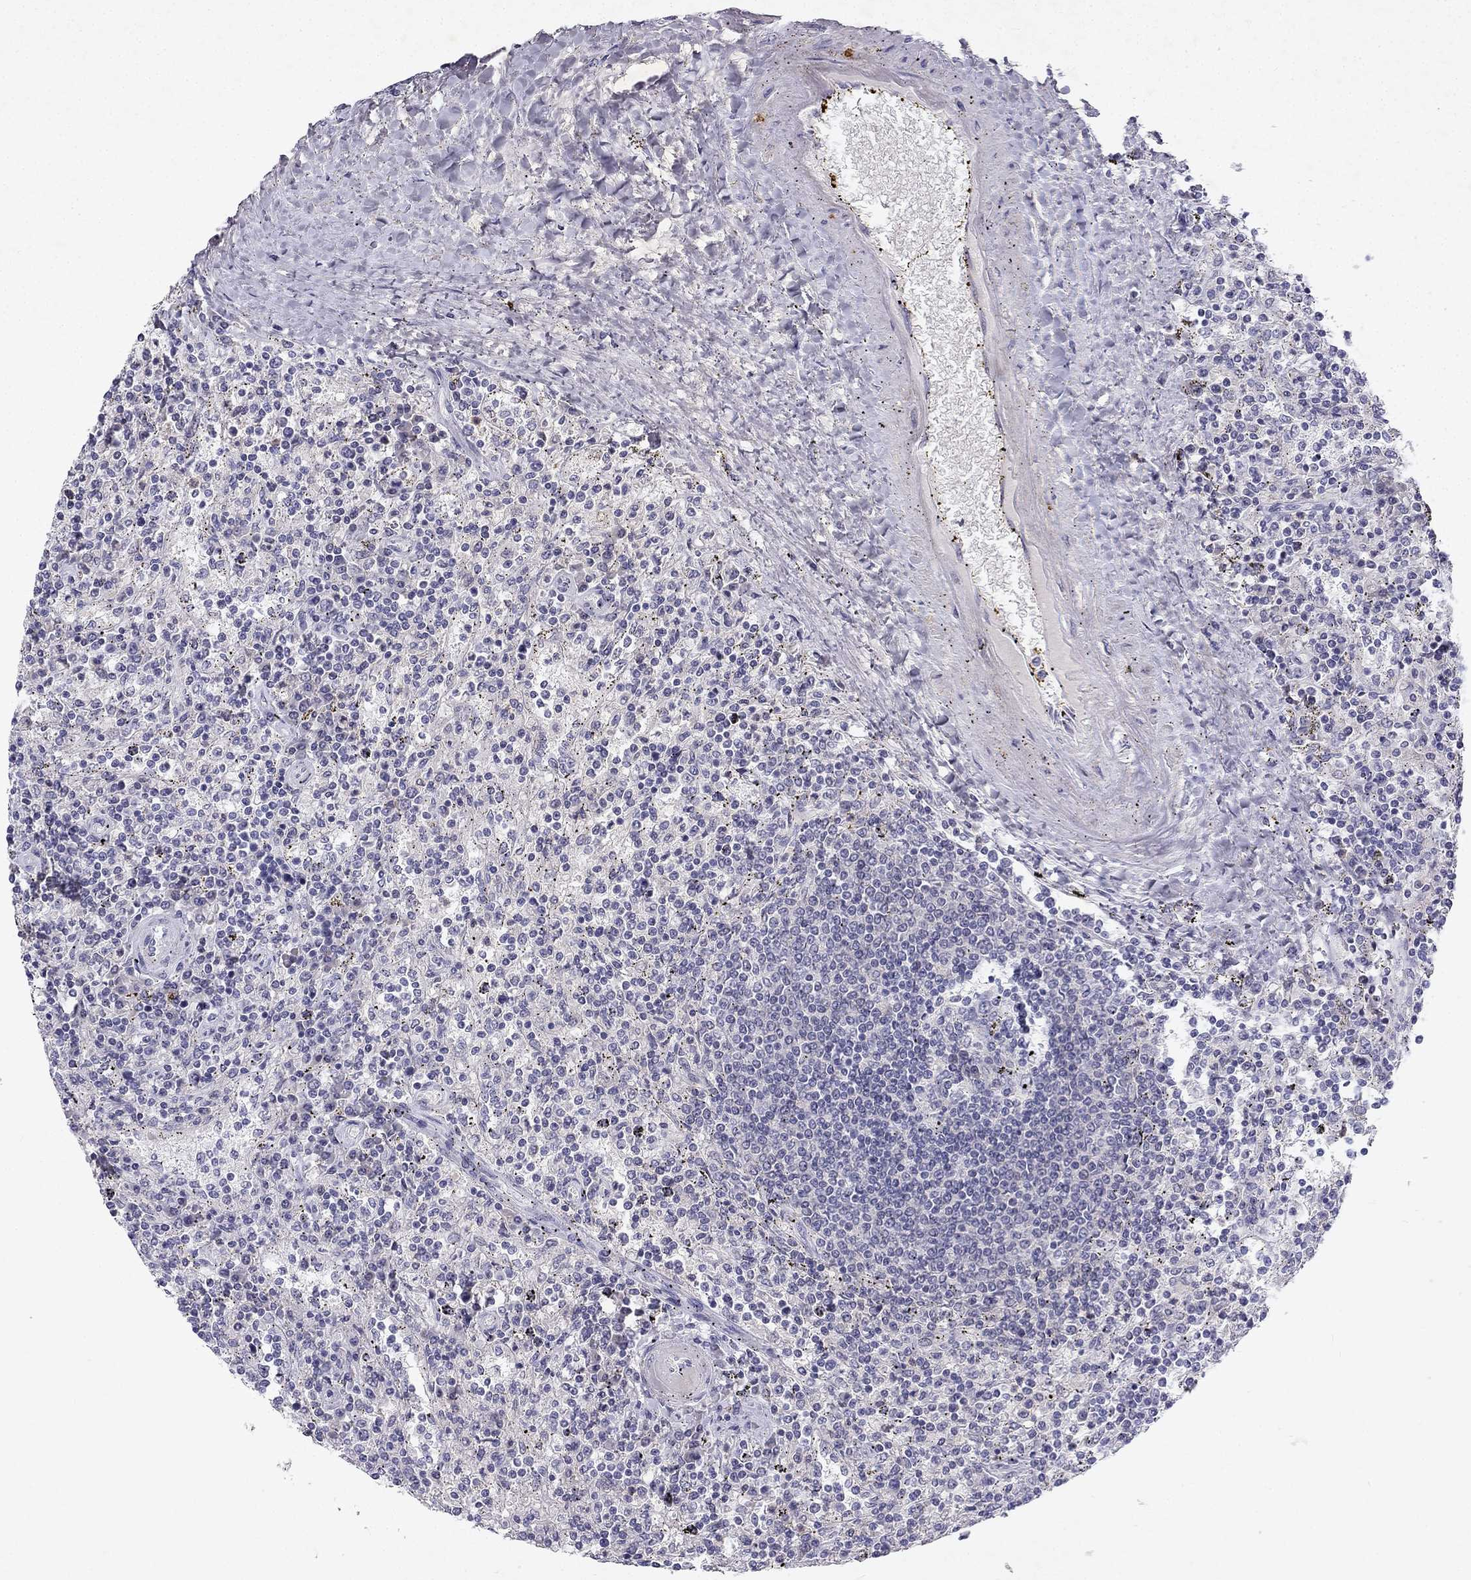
{"staining": {"intensity": "negative", "quantity": "none", "location": "none"}, "tissue": "lymphoma", "cell_type": "Tumor cells", "image_type": "cancer", "snomed": [{"axis": "morphology", "description": "Malignant lymphoma, non-Hodgkin's type, Low grade"}, {"axis": "topography", "description": "Spleen"}], "caption": "Immunohistochemistry (IHC) image of lymphoma stained for a protein (brown), which shows no positivity in tumor cells.", "gene": "SLC6A4", "patient": {"sex": "male", "age": 62}}